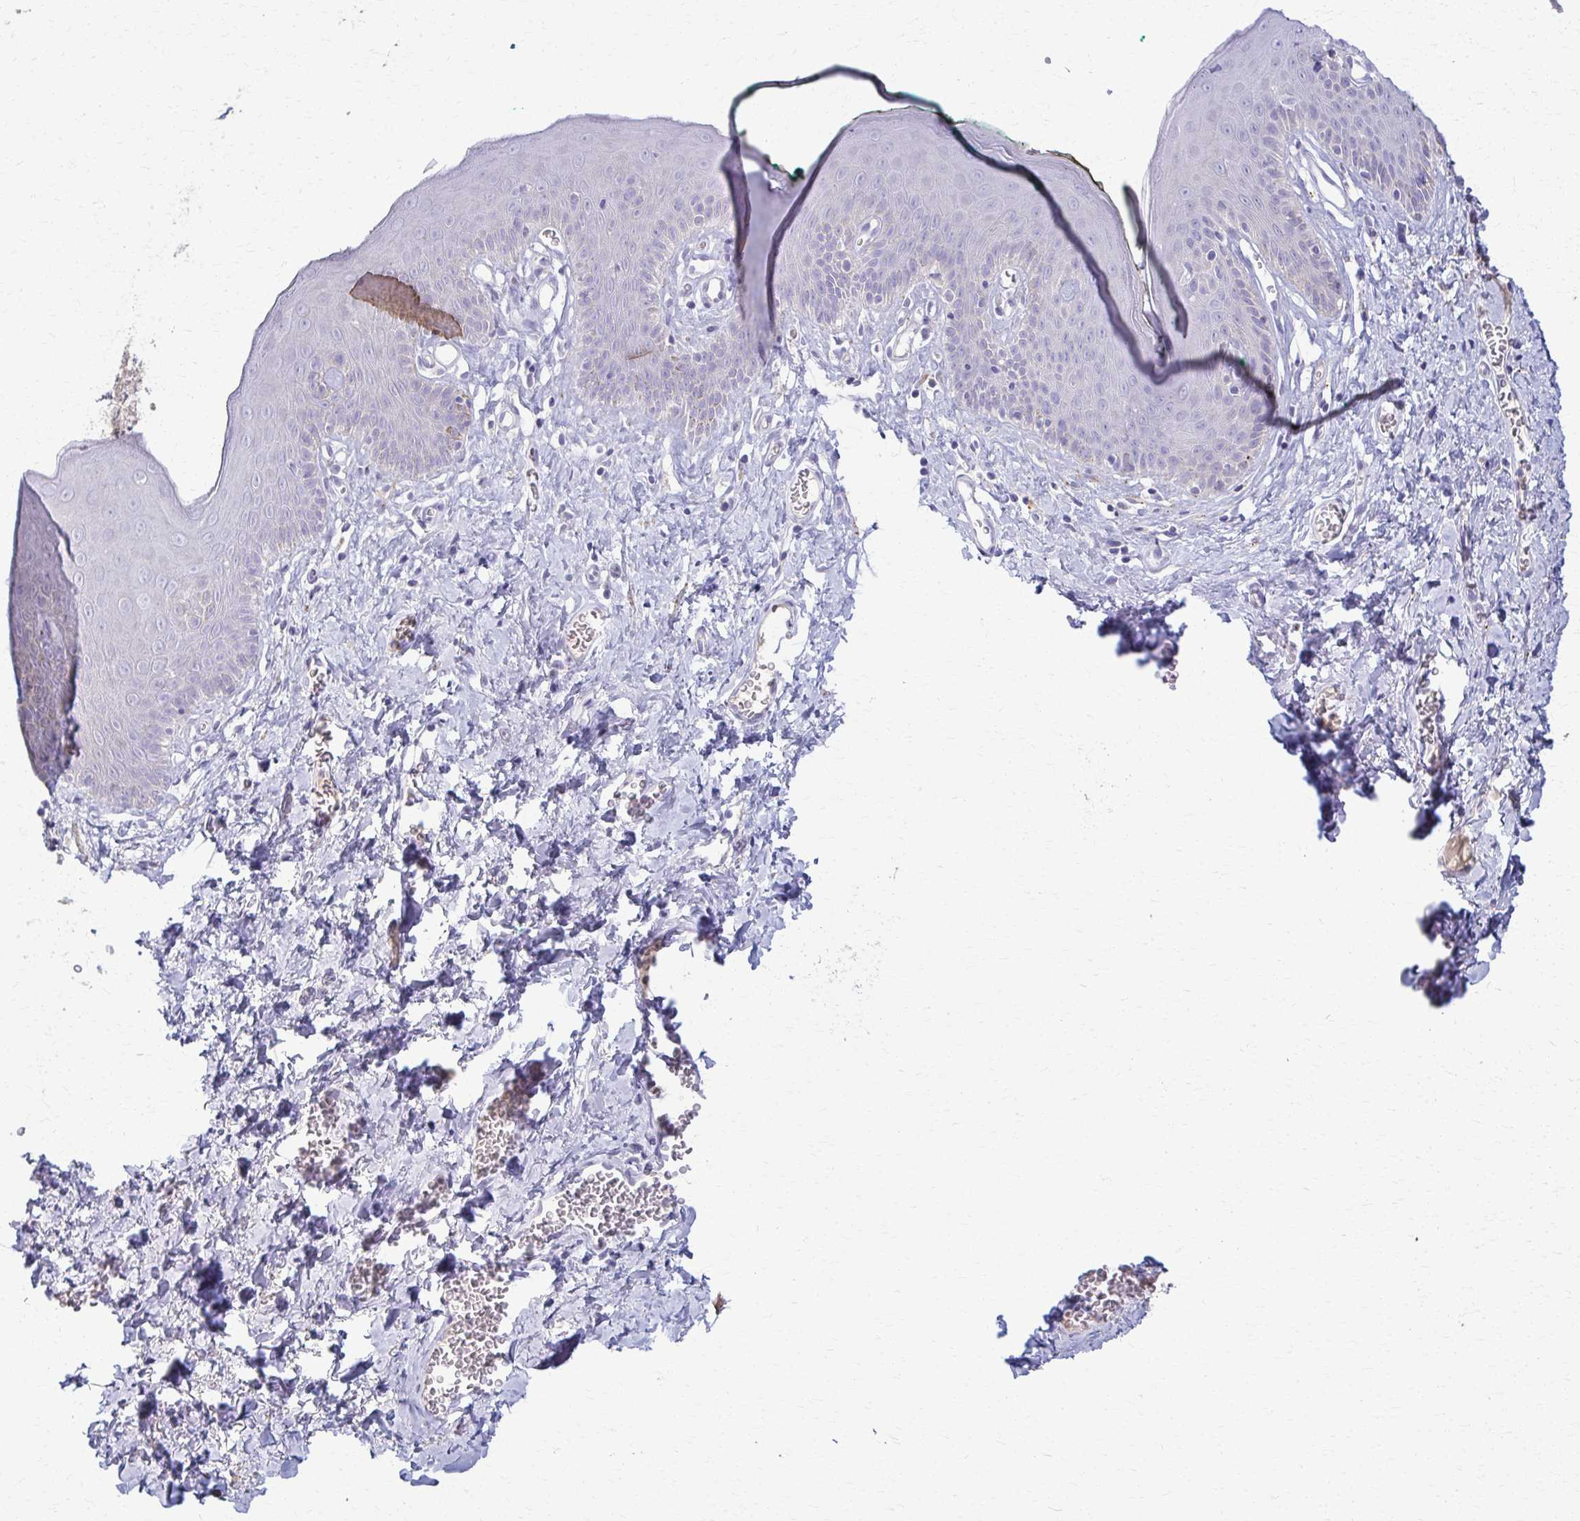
{"staining": {"intensity": "strong", "quantity": "<25%", "location": "cytoplasmic/membranous"}, "tissue": "skin", "cell_type": "Epidermal cells", "image_type": "normal", "snomed": [{"axis": "morphology", "description": "Normal tissue, NOS"}, {"axis": "topography", "description": "Vulva"}, {"axis": "topography", "description": "Peripheral nerve tissue"}], "caption": "A brown stain shows strong cytoplasmic/membranous expression of a protein in epidermal cells of normal skin.", "gene": "ENSG00000275249", "patient": {"sex": "female", "age": 66}}